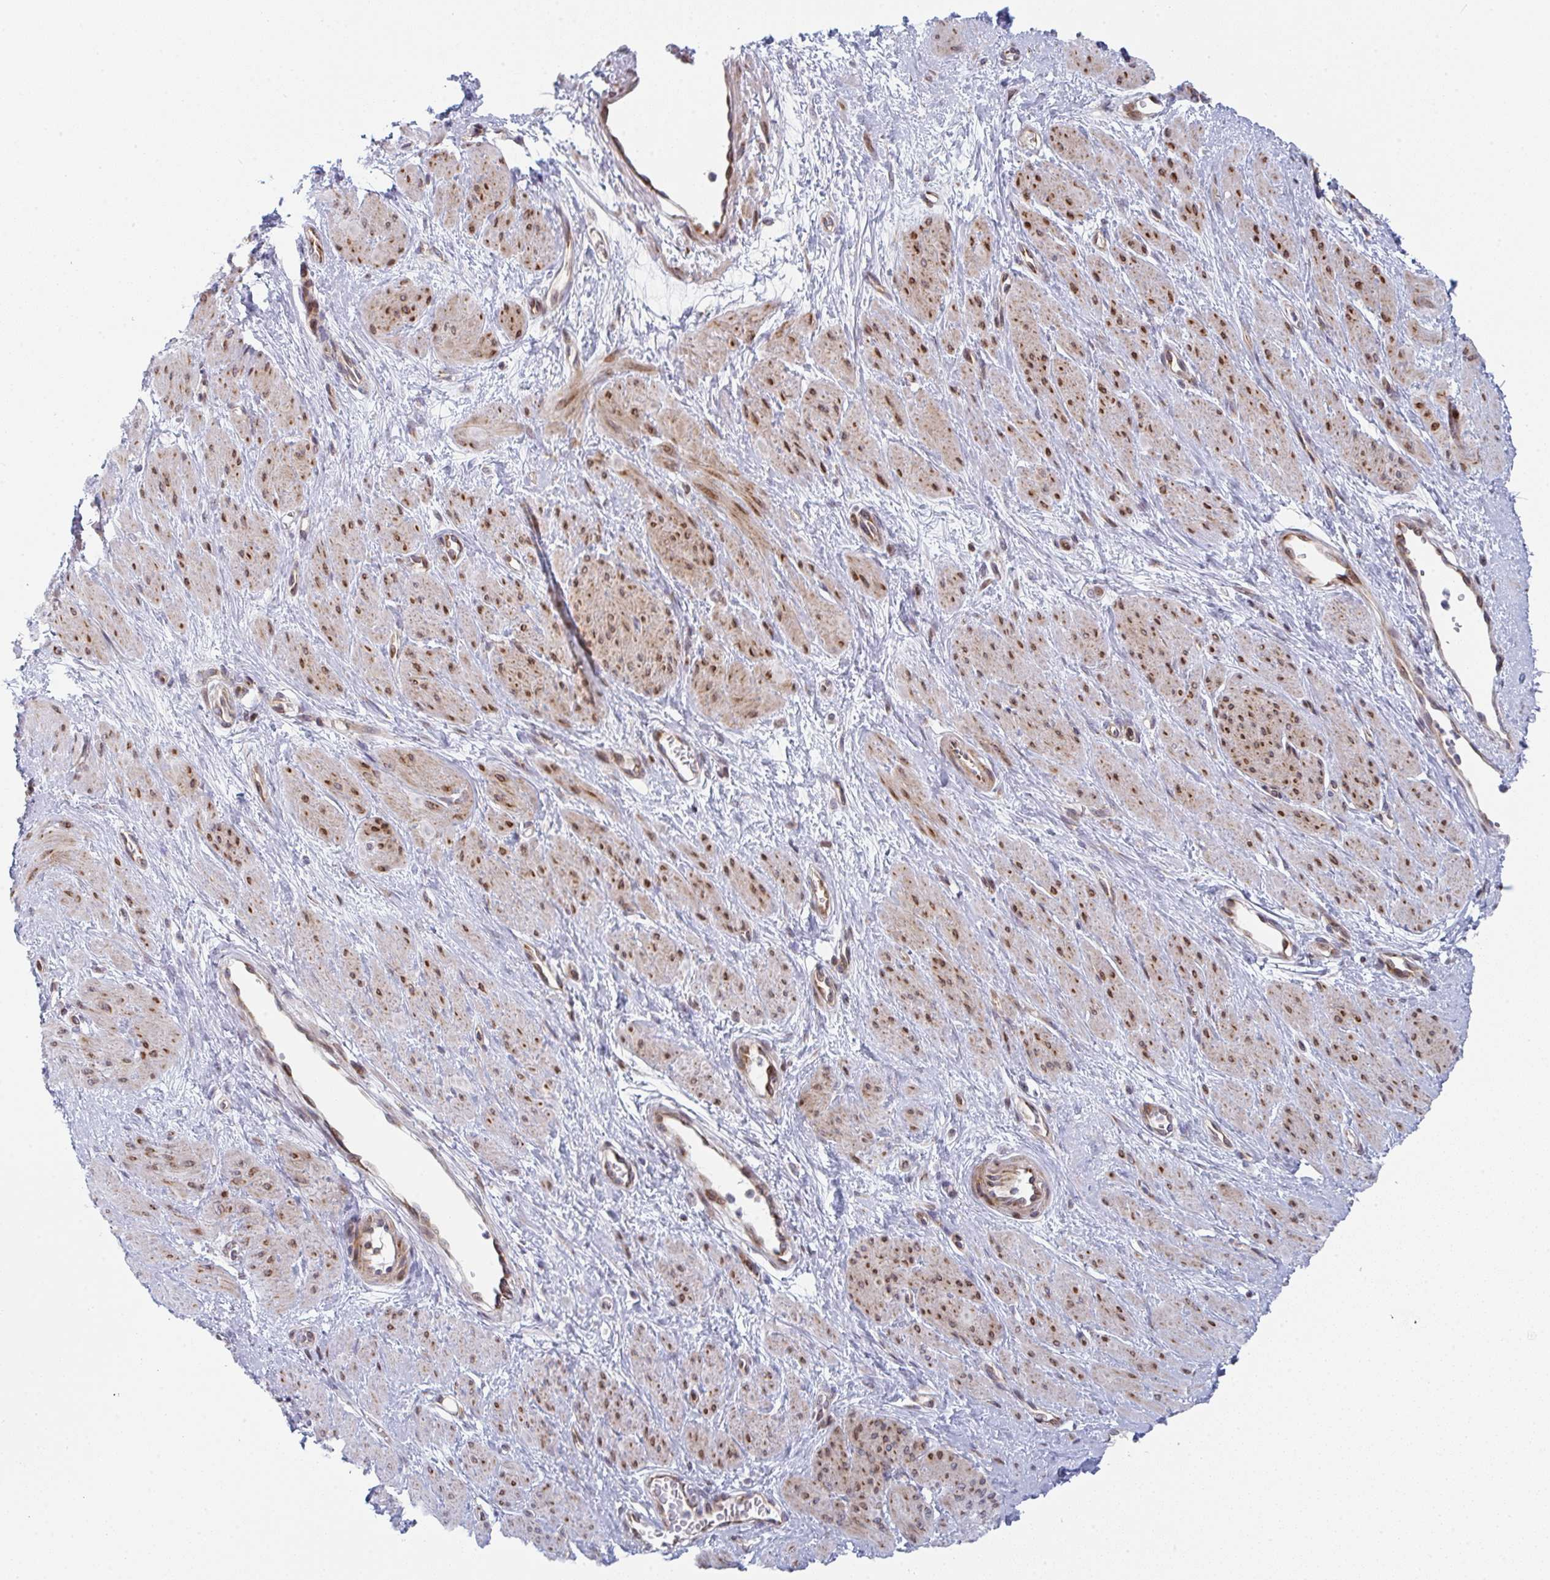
{"staining": {"intensity": "moderate", "quantity": "25%-75%", "location": "cytoplasmic/membranous"}, "tissue": "smooth muscle", "cell_type": "Smooth muscle cells", "image_type": "normal", "snomed": [{"axis": "morphology", "description": "Normal tissue, NOS"}, {"axis": "topography", "description": "Smooth muscle"}, {"axis": "topography", "description": "Uterus"}], "caption": "This photomicrograph displays normal smooth muscle stained with immunohistochemistry (IHC) to label a protein in brown. The cytoplasmic/membranous of smooth muscle cells show moderate positivity for the protein. Nuclei are counter-stained blue.", "gene": "PRKCH", "patient": {"sex": "female", "age": 39}}